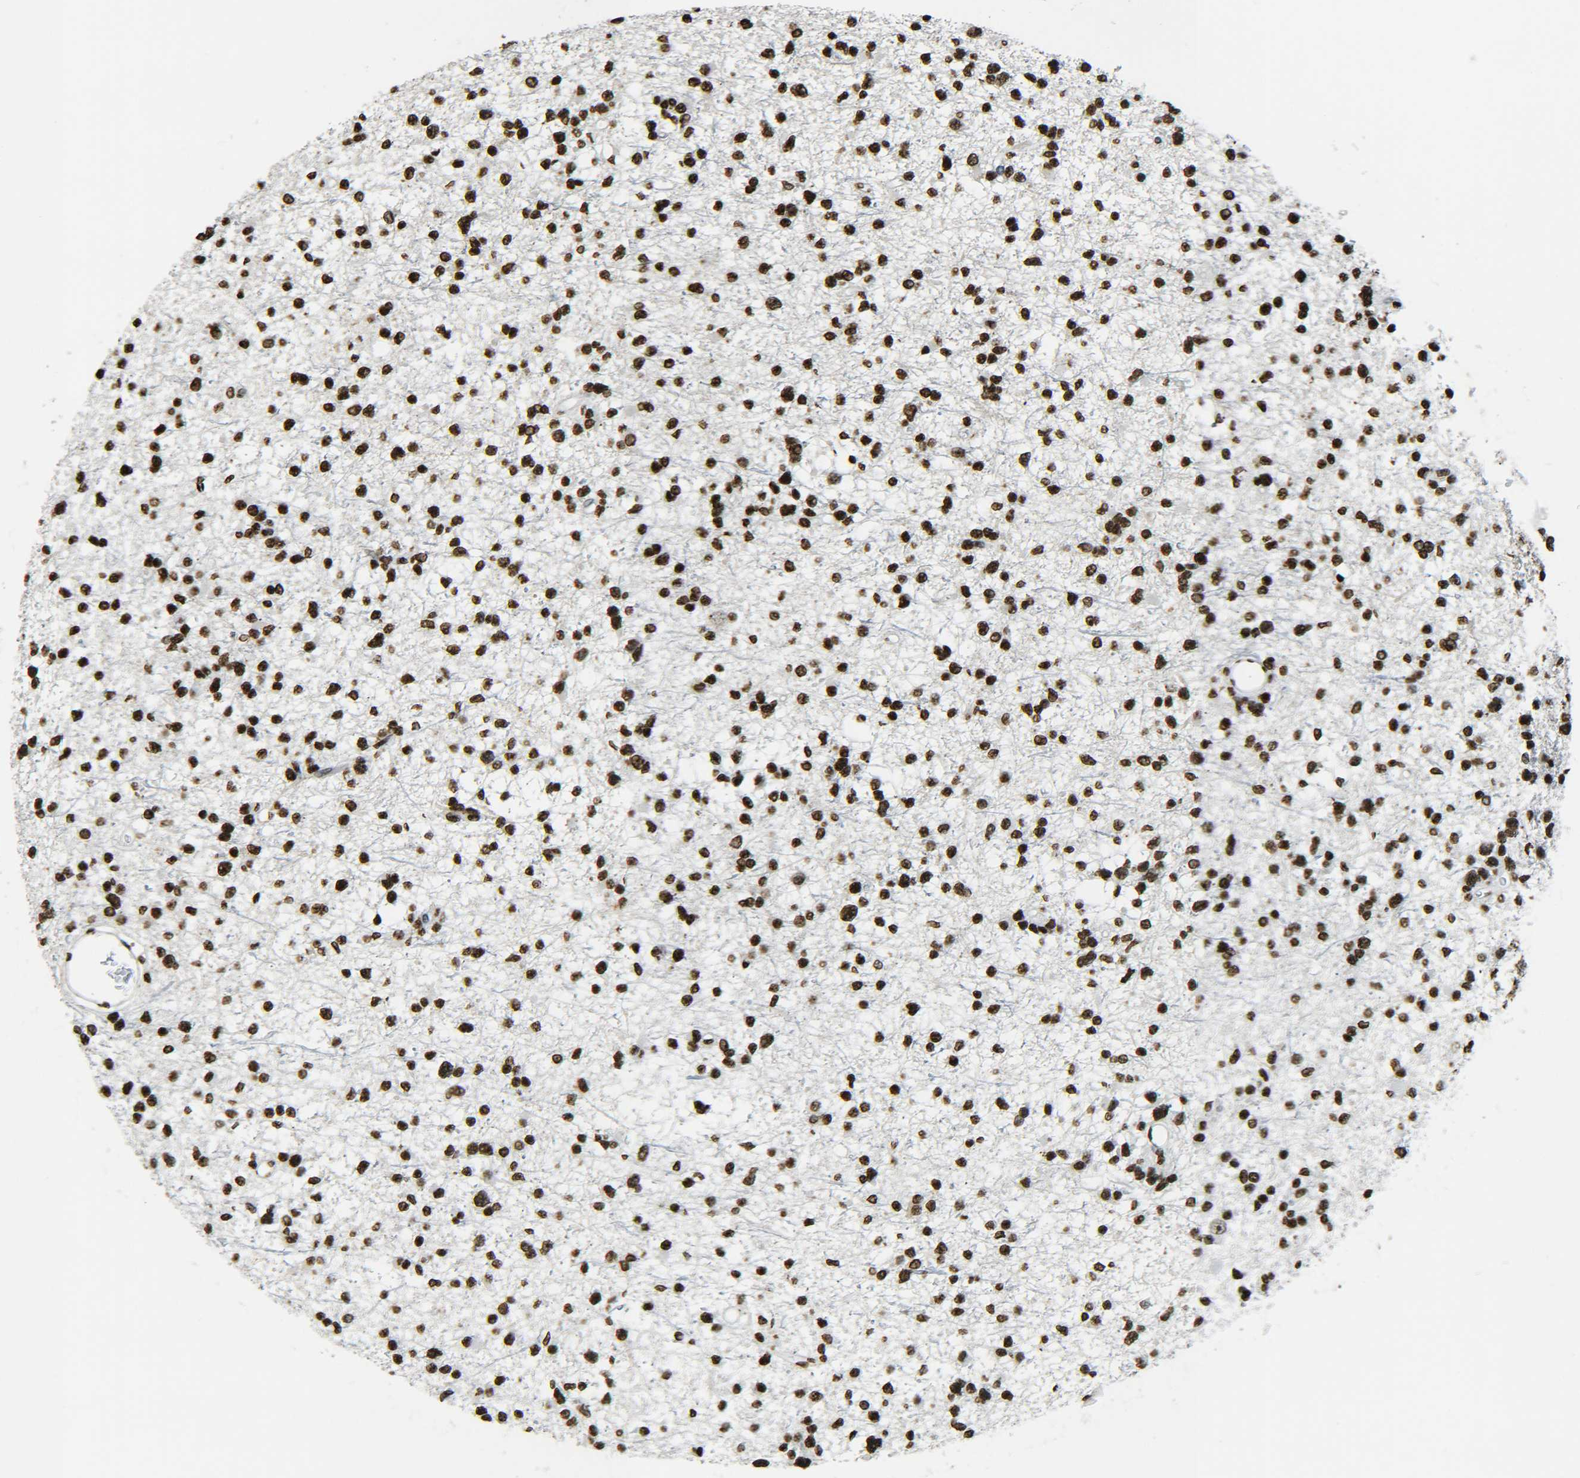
{"staining": {"intensity": "strong", "quantity": ">75%", "location": "nuclear"}, "tissue": "glioma", "cell_type": "Tumor cells", "image_type": "cancer", "snomed": [{"axis": "morphology", "description": "Glioma, malignant, Low grade"}, {"axis": "topography", "description": "Brain"}], "caption": "Protein expression analysis of human malignant low-grade glioma reveals strong nuclear expression in approximately >75% of tumor cells.", "gene": "H4C16", "patient": {"sex": "female", "age": 22}}